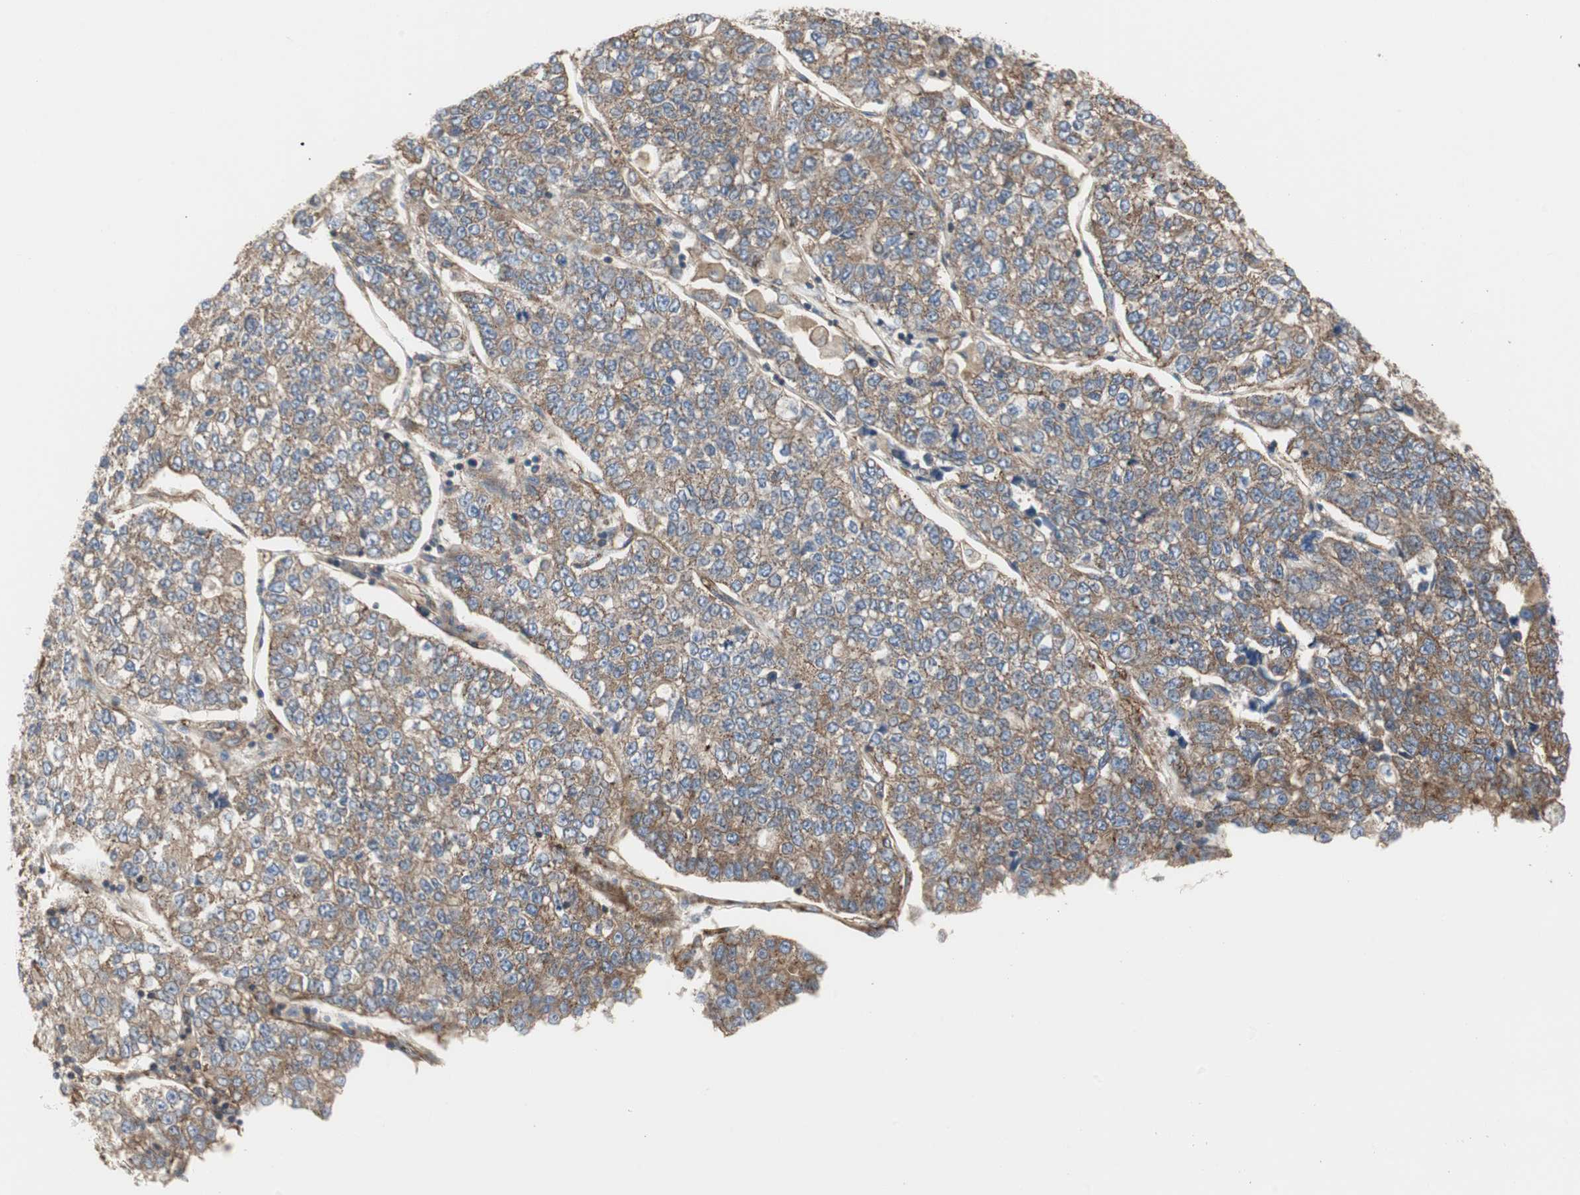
{"staining": {"intensity": "moderate", "quantity": ">75%", "location": "cytoplasmic/membranous"}, "tissue": "lung cancer", "cell_type": "Tumor cells", "image_type": "cancer", "snomed": [{"axis": "morphology", "description": "Adenocarcinoma, NOS"}, {"axis": "topography", "description": "Lung"}], "caption": "Protein expression analysis of human lung adenocarcinoma reveals moderate cytoplasmic/membranous expression in approximately >75% of tumor cells.", "gene": "H6PD", "patient": {"sex": "male", "age": 49}}